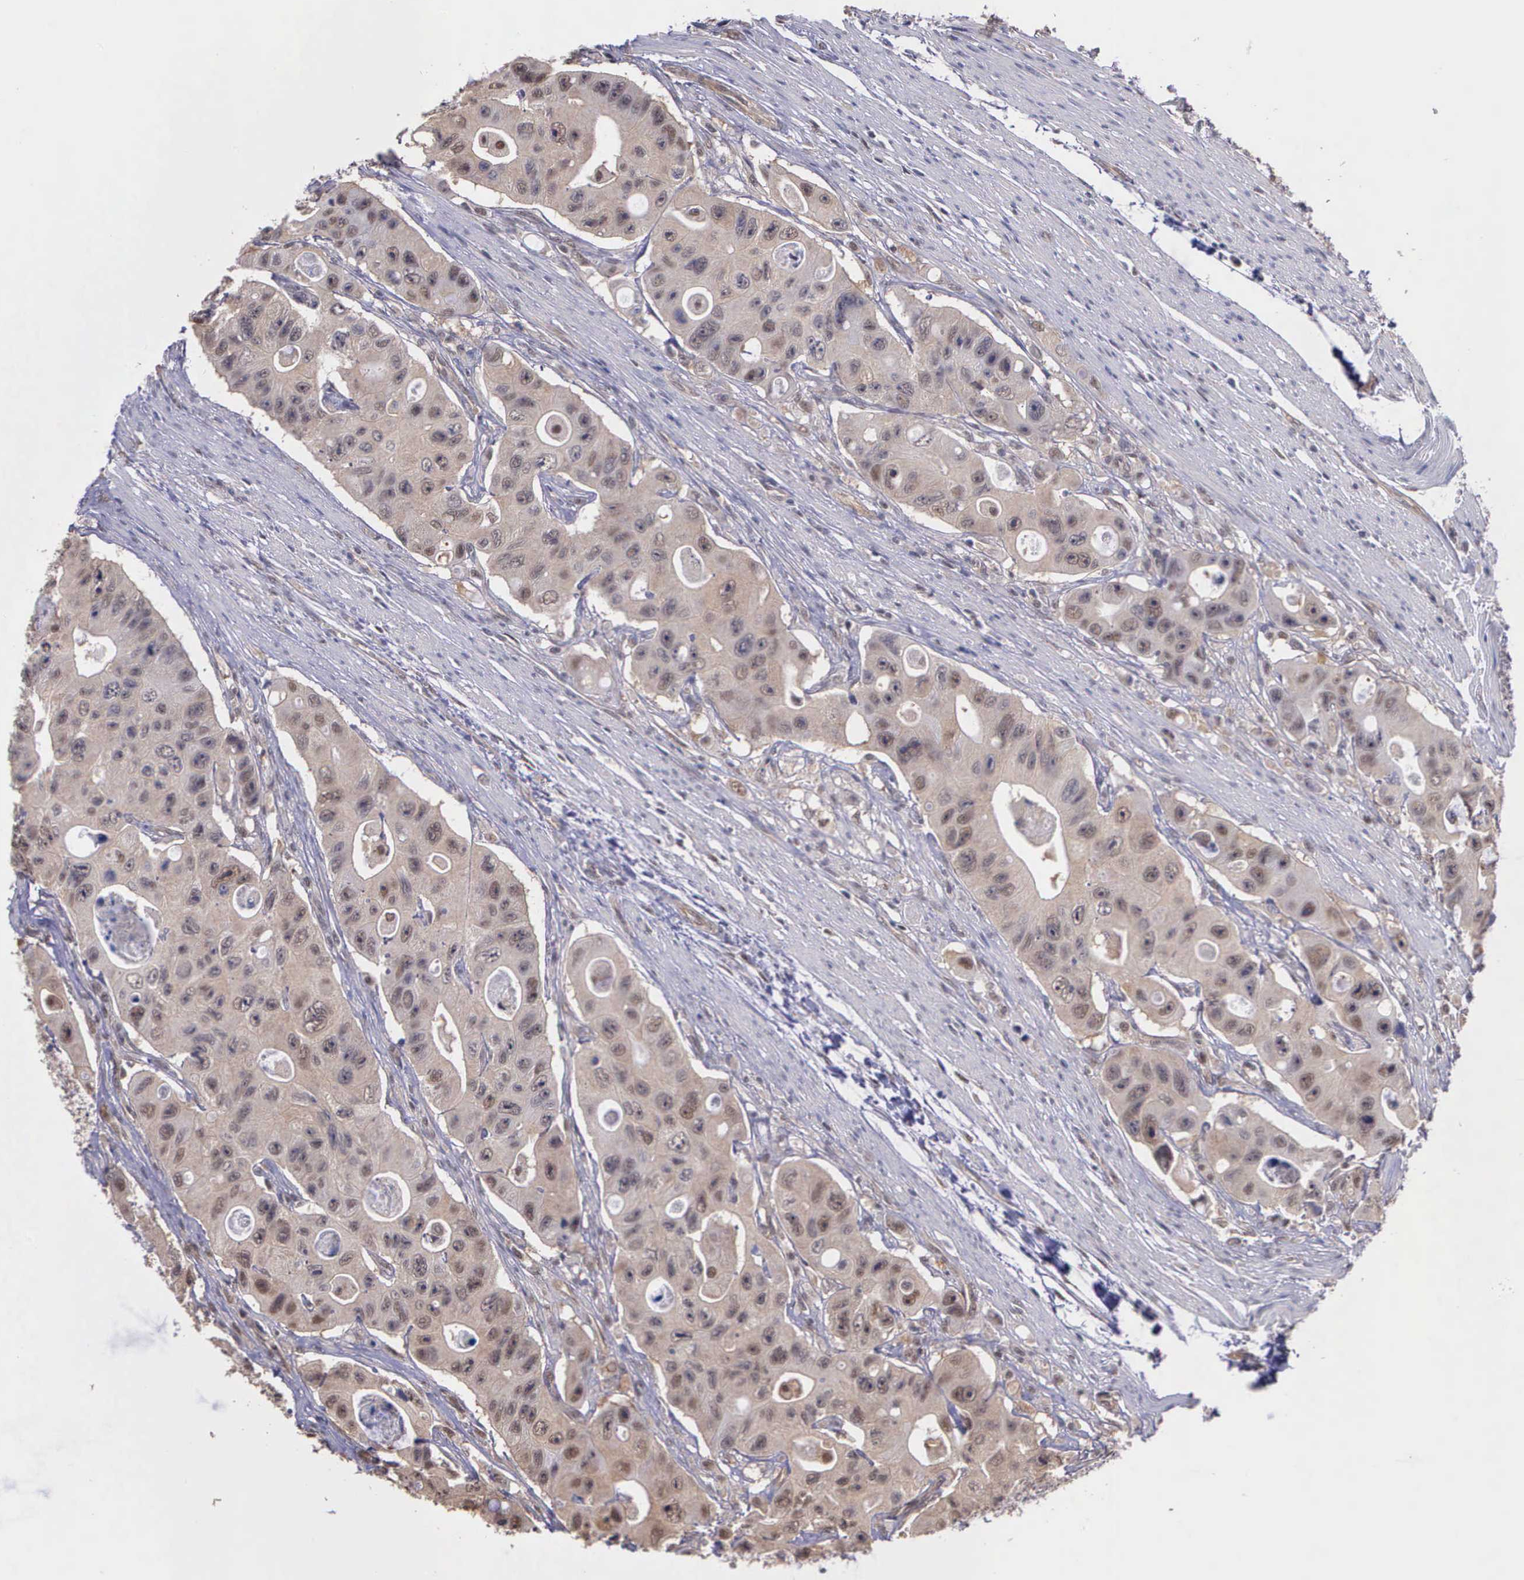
{"staining": {"intensity": "weak", "quantity": ">75%", "location": "cytoplasmic/membranous"}, "tissue": "colorectal cancer", "cell_type": "Tumor cells", "image_type": "cancer", "snomed": [{"axis": "morphology", "description": "Adenocarcinoma, NOS"}, {"axis": "topography", "description": "Colon"}], "caption": "Colorectal cancer (adenocarcinoma) stained with a brown dye reveals weak cytoplasmic/membranous positive expression in approximately >75% of tumor cells.", "gene": "PSMC1", "patient": {"sex": "female", "age": 46}}